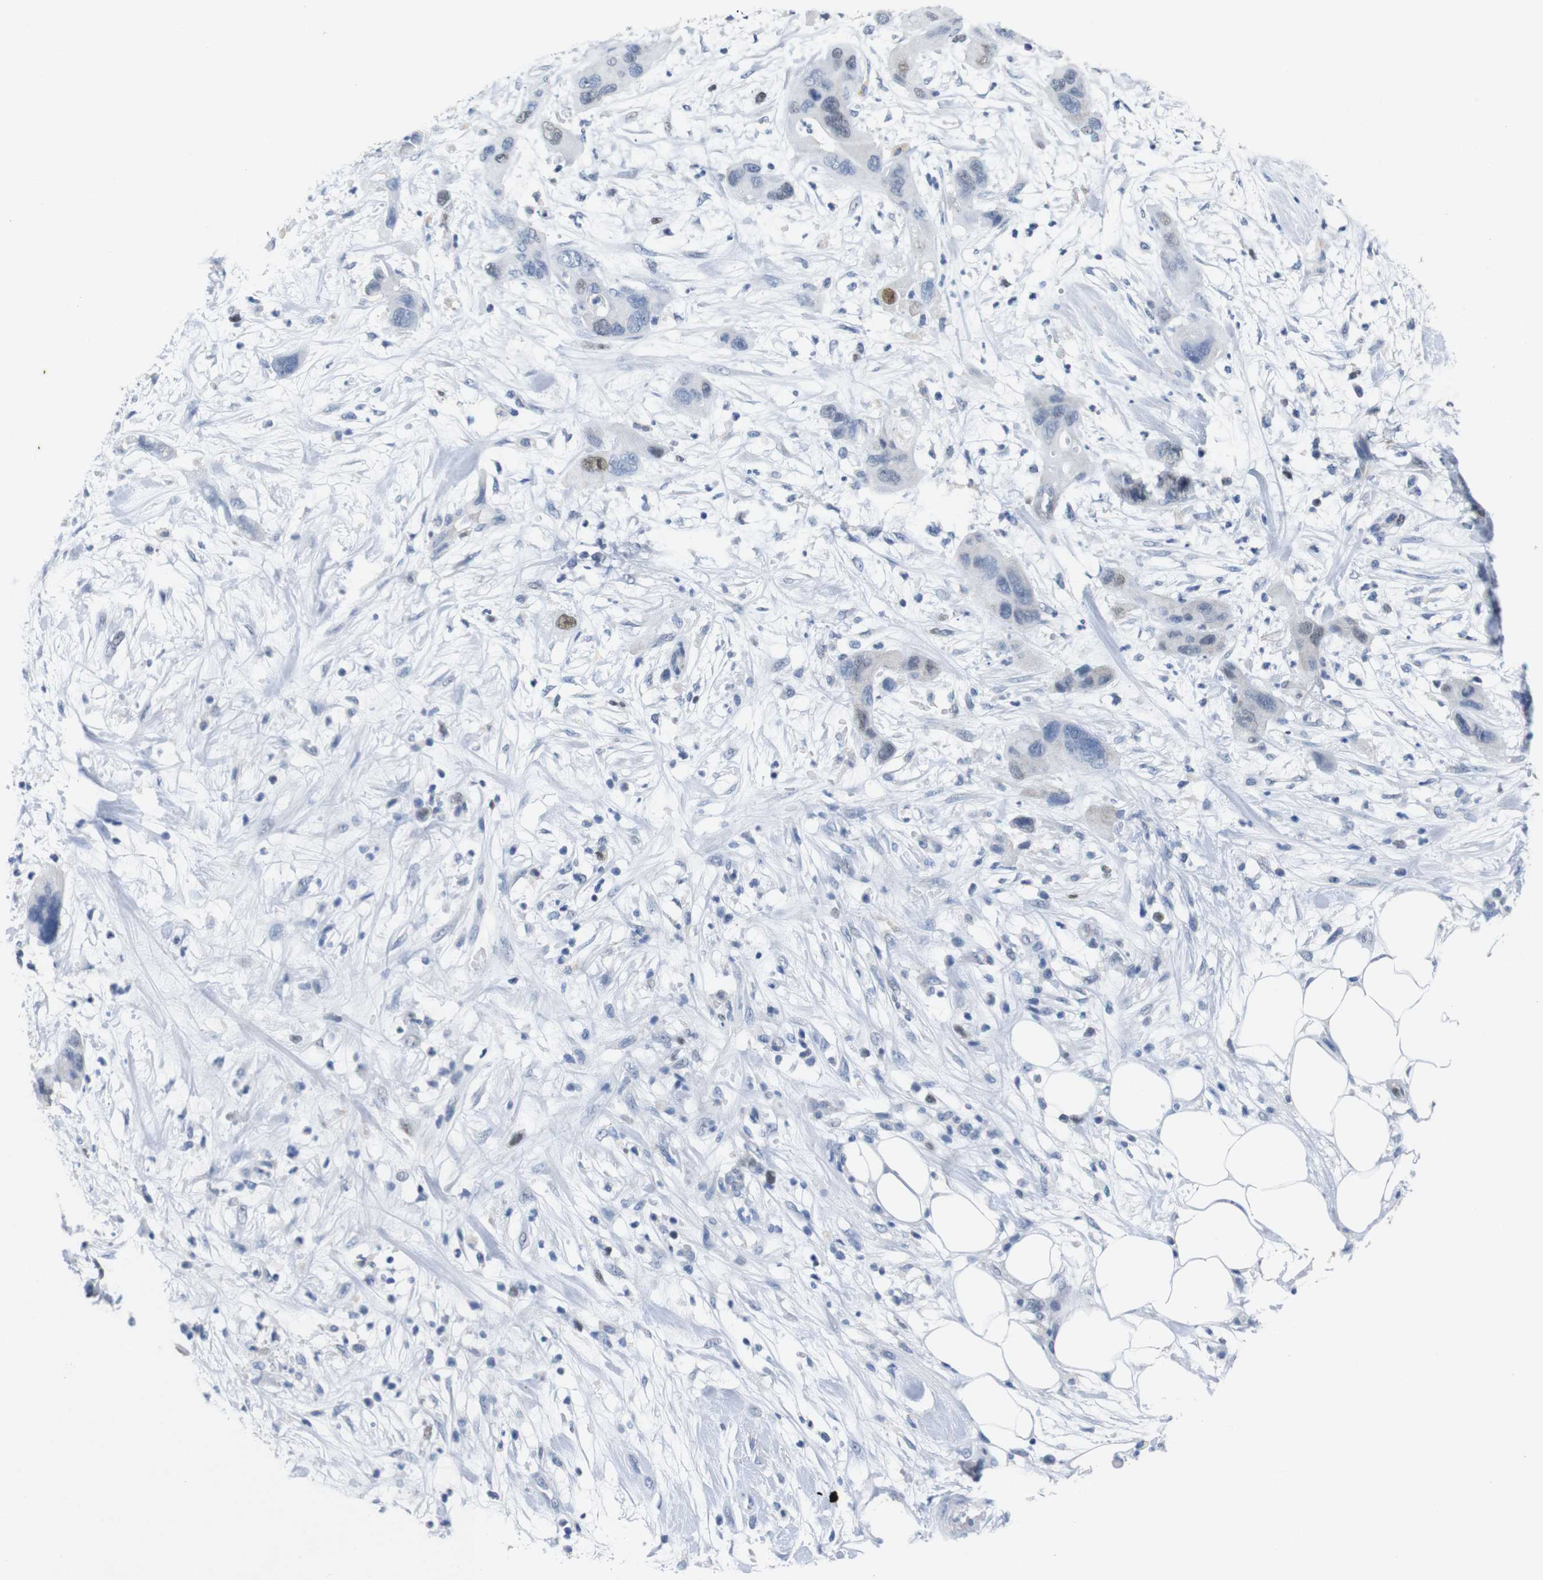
{"staining": {"intensity": "weak", "quantity": "<25%", "location": "nuclear"}, "tissue": "pancreatic cancer", "cell_type": "Tumor cells", "image_type": "cancer", "snomed": [{"axis": "morphology", "description": "Adenocarcinoma, NOS"}, {"axis": "topography", "description": "Pancreas"}], "caption": "The micrograph displays no significant positivity in tumor cells of adenocarcinoma (pancreatic).", "gene": "CDK2", "patient": {"sex": "female", "age": 71}}